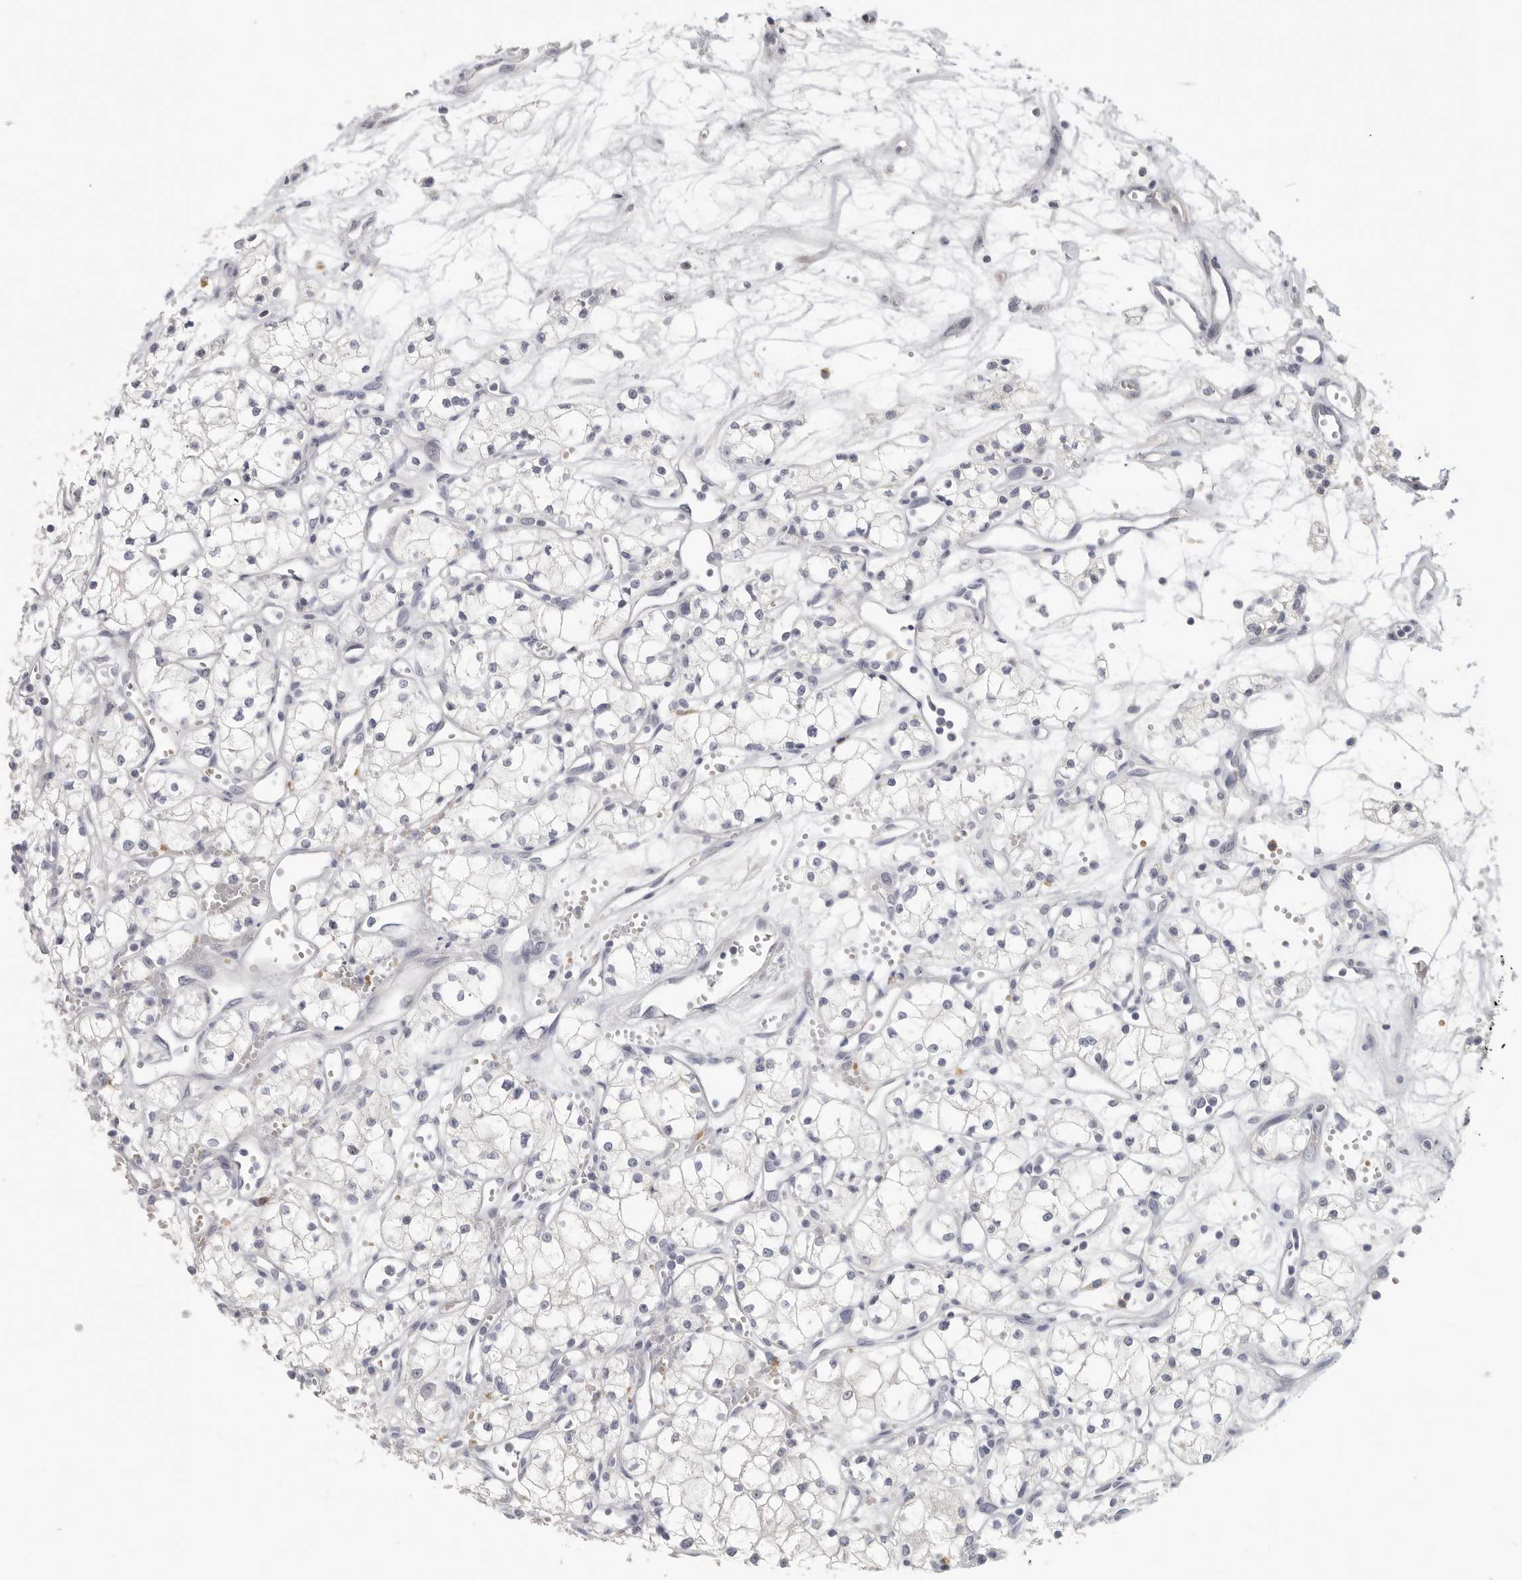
{"staining": {"intensity": "negative", "quantity": "none", "location": "none"}, "tissue": "renal cancer", "cell_type": "Tumor cells", "image_type": "cancer", "snomed": [{"axis": "morphology", "description": "Adenocarcinoma, NOS"}, {"axis": "topography", "description": "Kidney"}], "caption": "Immunohistochemistry histopathology image of neoplastic tissue: human renal cancer stained with DAB shows no significant protein expression in tumor cells.", "gene": "DNAJC11", "patient": {"sex": "male", "age": 59}}